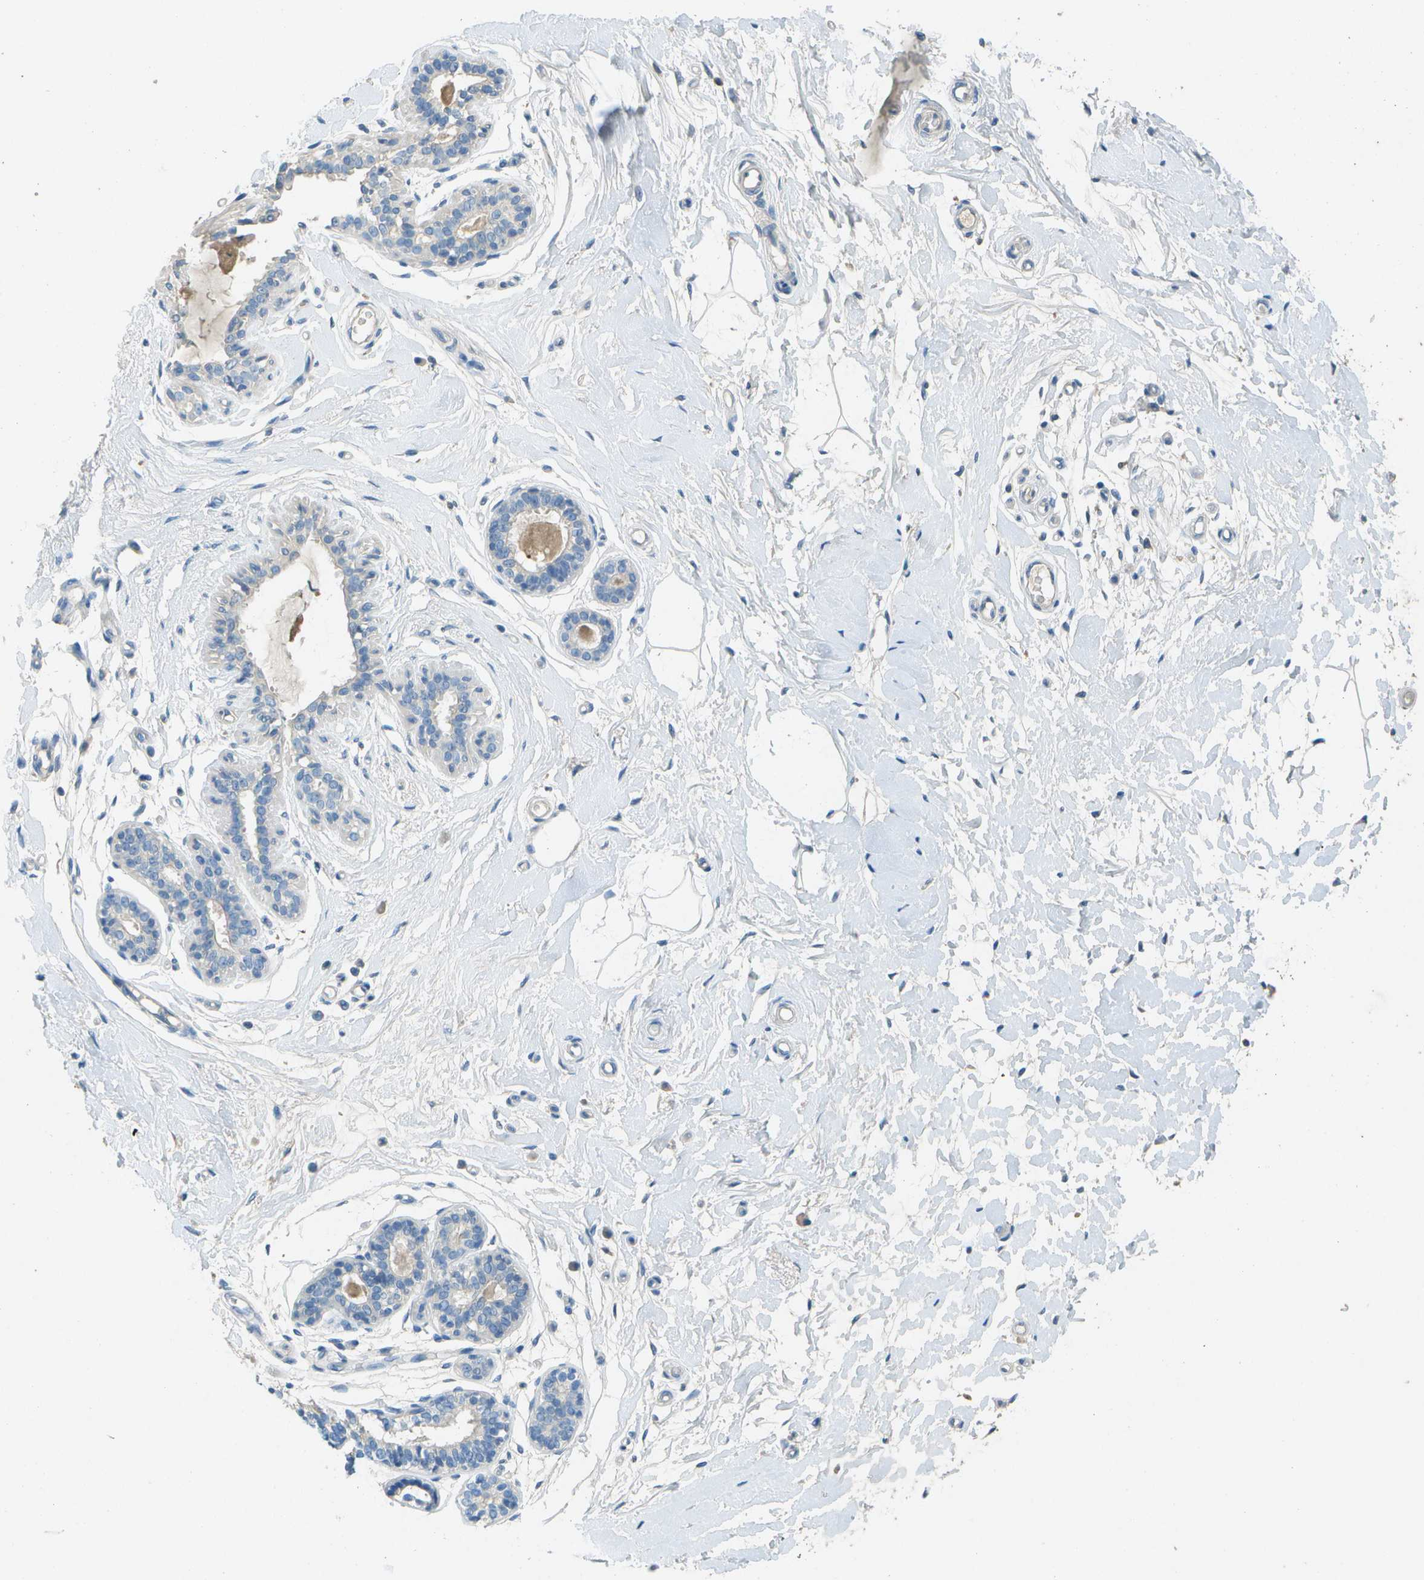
{"staining": {"intensity": "negative", "quantity": "none", "location": "none"}, "tissue": "breast", "cell_type": "Adipocytes", "image_type": "normal", "snomed": [{"axis": "morphology", "description": "Normal tissue, NOS"}, {"axis": "morphology", "description": "Lobular carcinoma"}, {"axis": "topography", "description": "Breast"}], "caption": "Adipocytes show no significant protein positivity in benign breast. Nuclei are stained in blue.", "gene": "LGI2", "patient": {"sex": "female", "age": 59}}